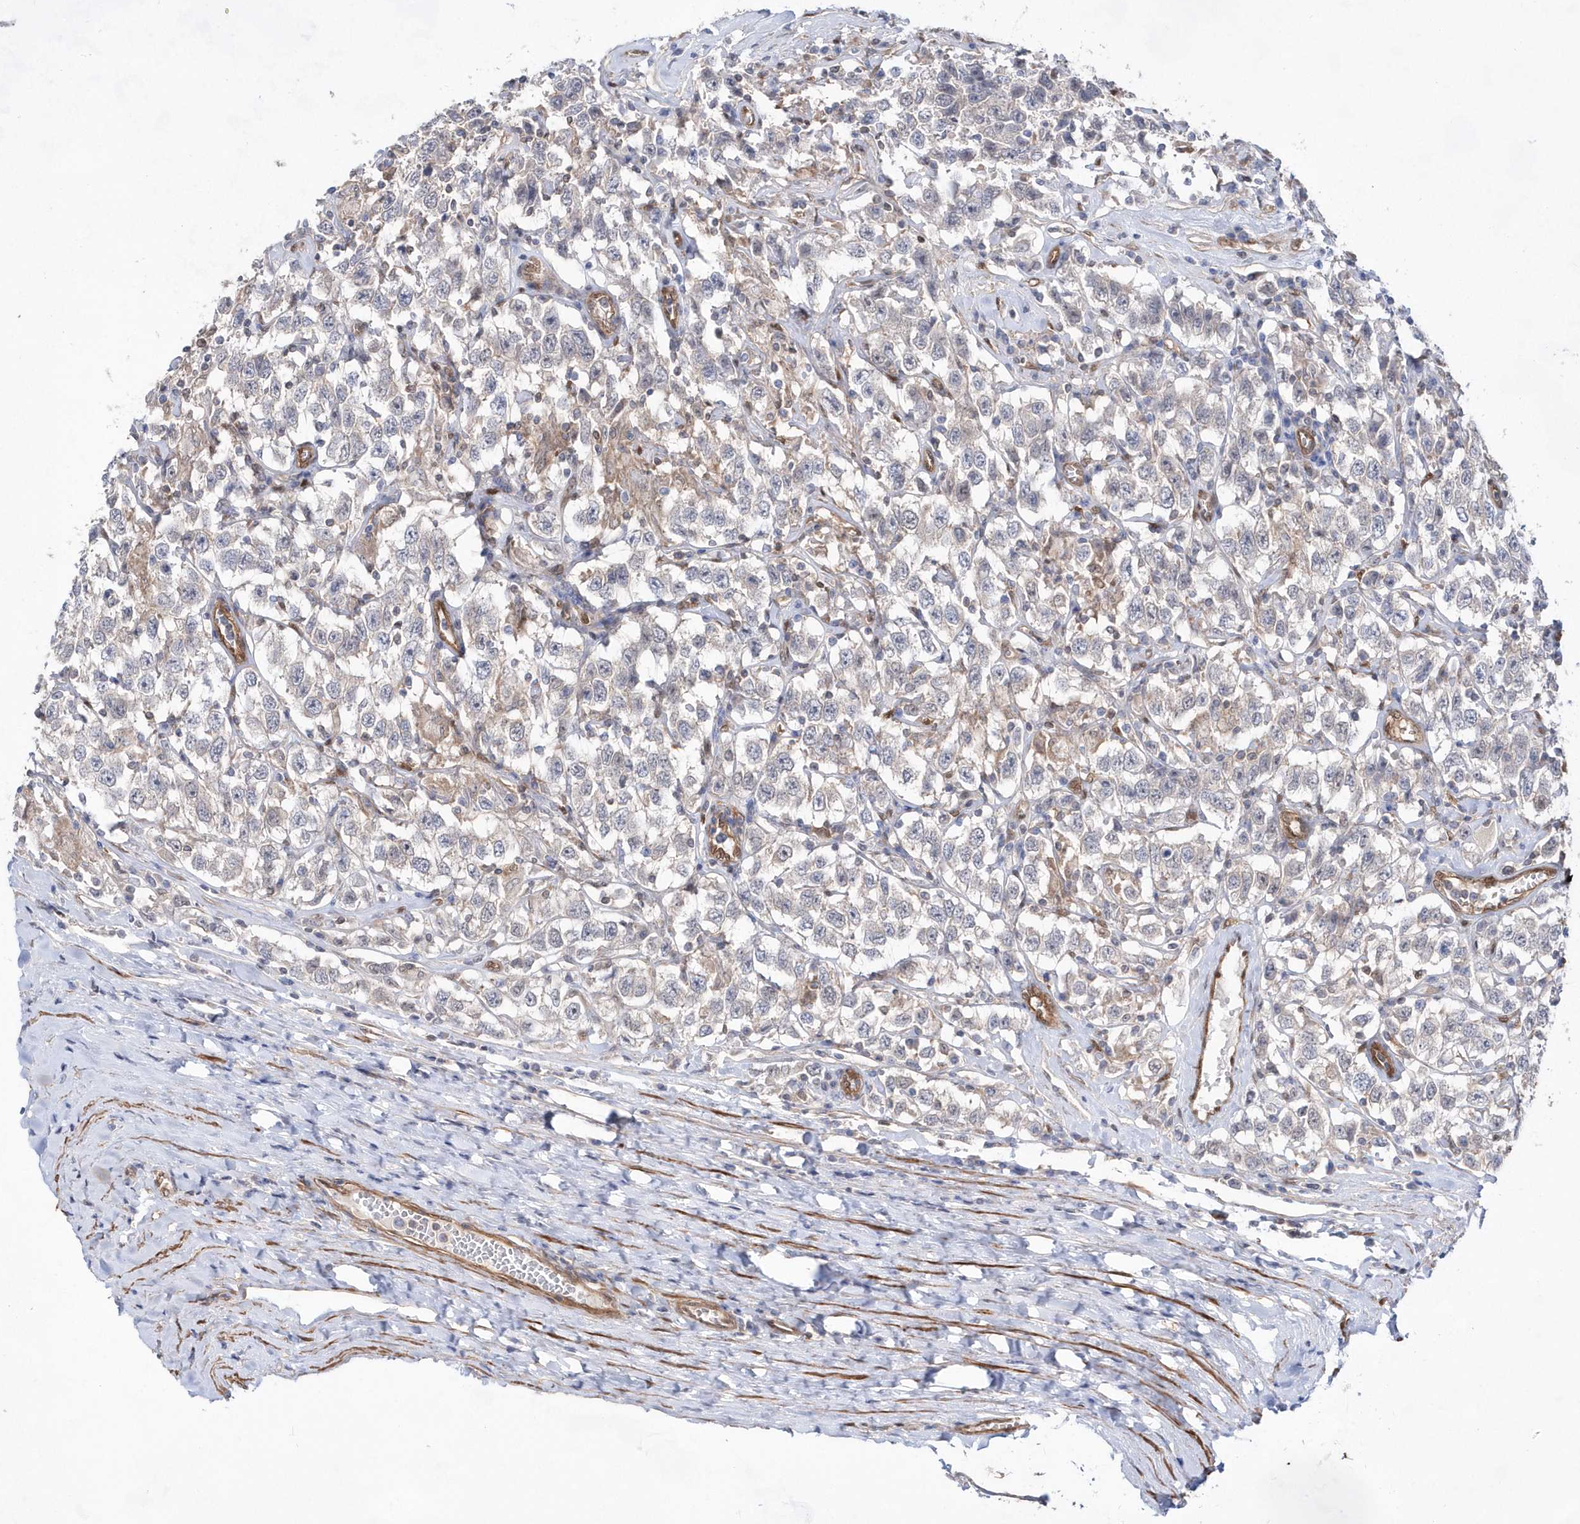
{"staining": {"intensity": "negative", "quantity": "none", "location": "none"}, "tissue": "testis cancer", "cell_type": "Tumor cells", "image_type": "cancer", "snomed": [{"axis": "morphology", "description": "Seminoma, NOS"}, {"axis": "topography", "description": "Testis"}], "caption": "High magnification brightfield microscopy of testis cancer (seminoma) stained with DAB (brown) and counterstained with hematoxylin (blue): tumor cells show no significant expression.", "gene": "BDH2", "patient": {"sex": "male", "age": 41}}